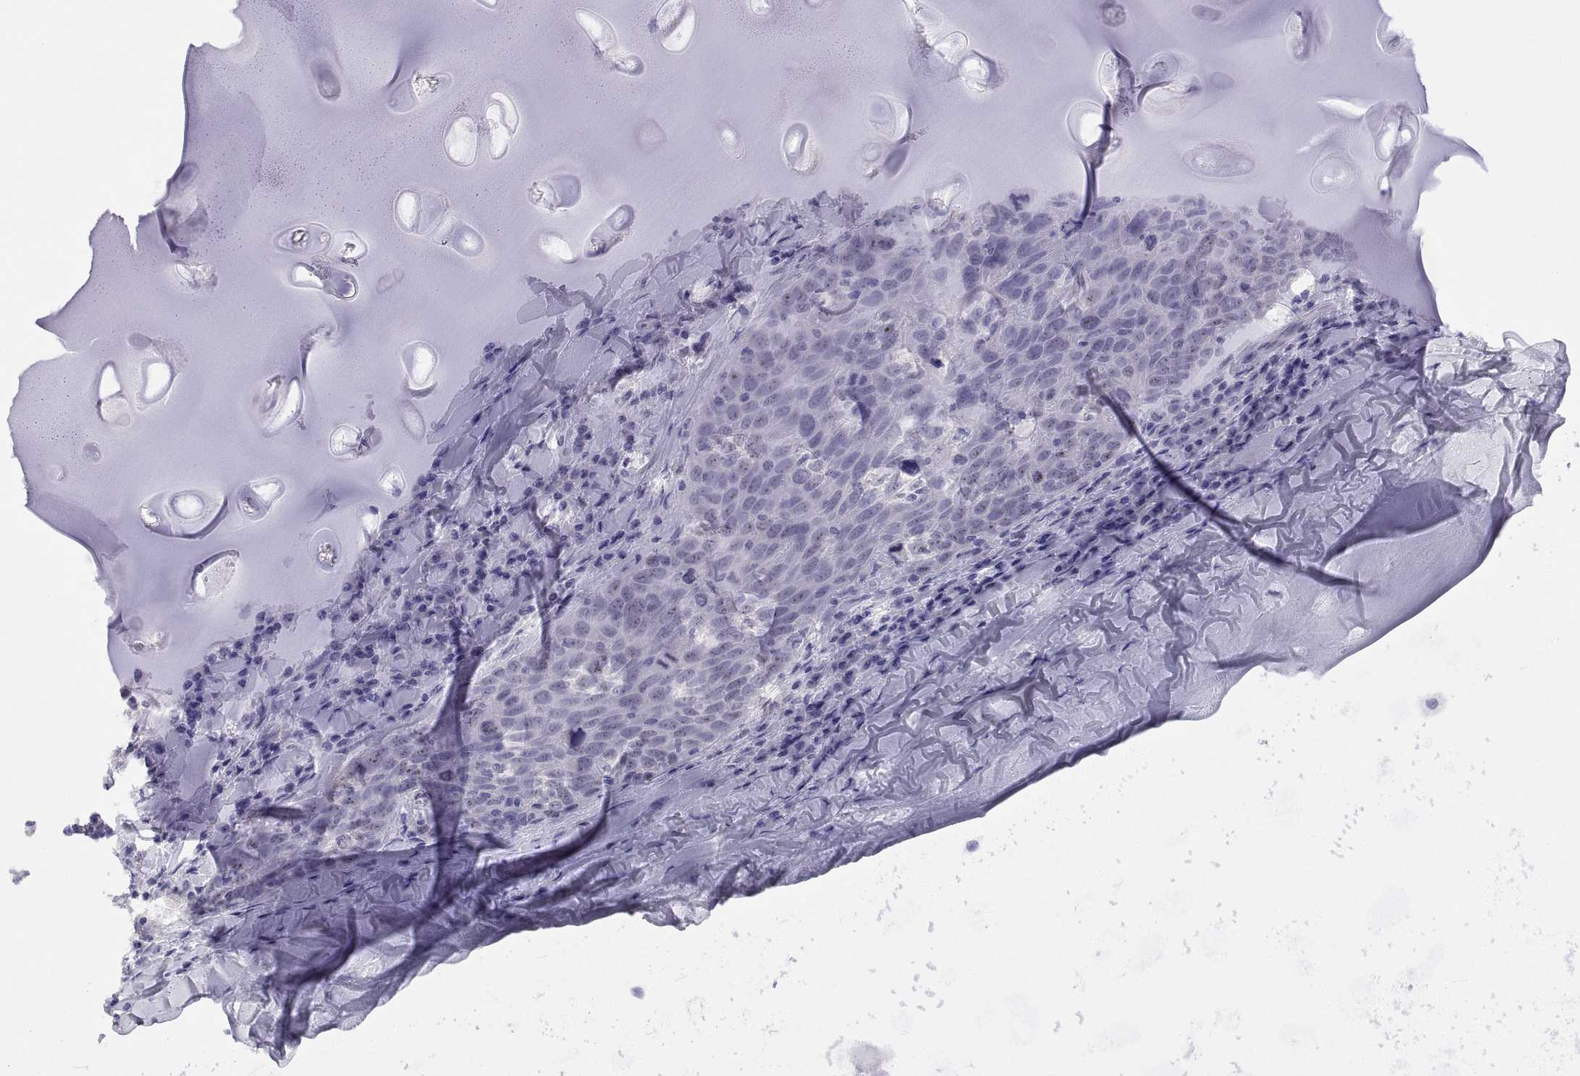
{"staining": {"intensity": "negative", "quantity": "none", "location": "none"}, "tissue": "lung cancer", "cell_type": "Tumor cells", "image_type": "cancer", "snomed": [{"axis": "morphology", "description": "Squamous cell carcinoma, NOS"}, {"axis": "topography", "description": "Lung"}], "caption": "Immunohistochemistry photomicrograph of squamous cell carcinoma (lung) stained for a protein (brown), which exhibits no staining in tumor cells.", "gene": "VSX2", "patient": {"sex": "male", "age": 57}}